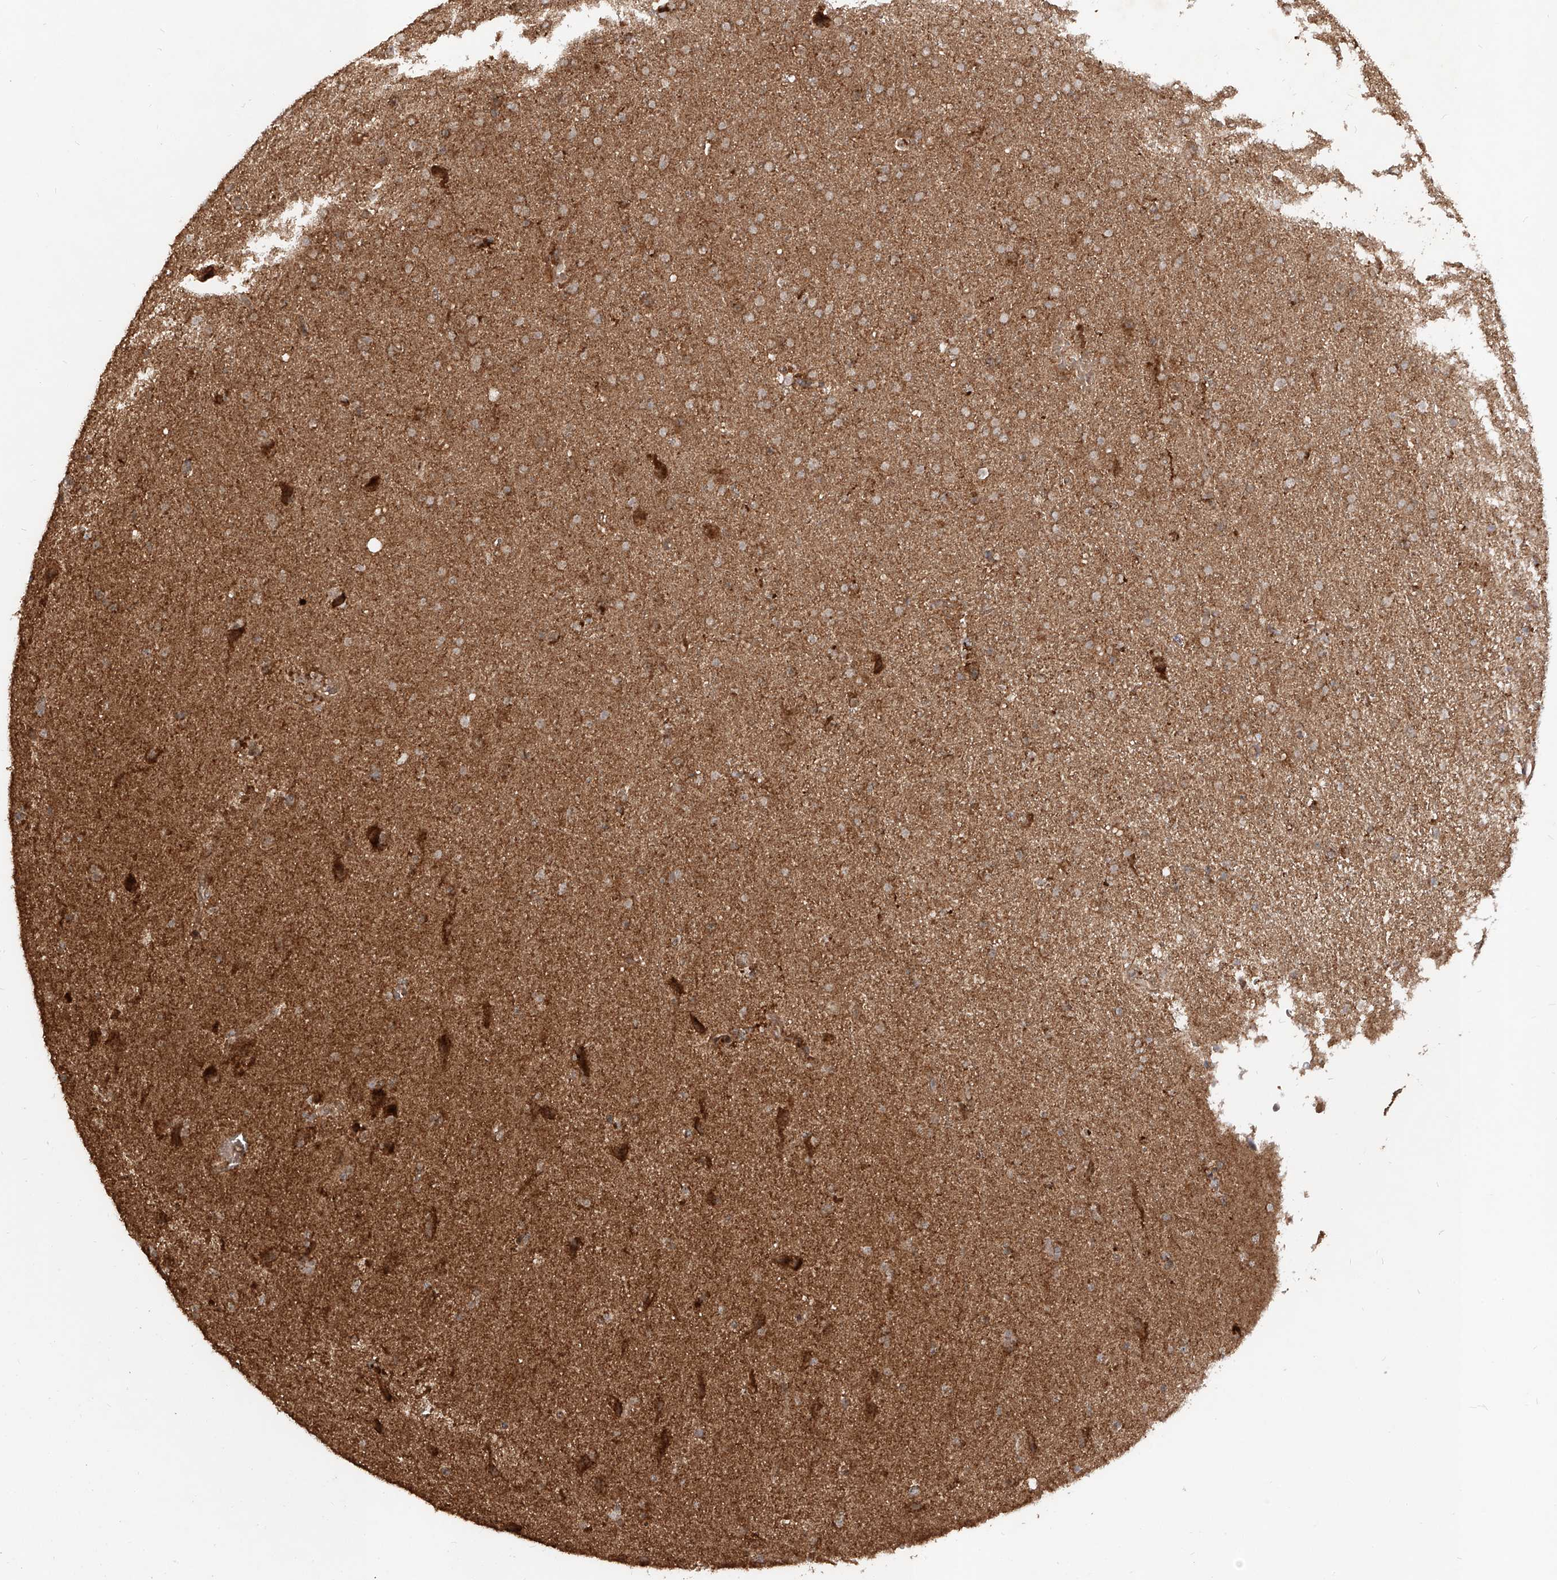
{"staining": {"intensity": "moderate", "quantity": ">75%", "location": "cytoplasmic/membranous"}, "tissue": "glioma", "cell_type": "Tumor cells", "image_type": "cancer", "snomed": [{"axis": "morphology", "description": "Glioma, malignant, High grade"}, {"axis": "topography", "description": "Brain"}], "caption": "Tumor cells show medium levels of moderate cytoplasmic/membranous positivity in approximately >75% of cells in malignant glioma (high-grade). The staining is performed using DAB brown chromogen to label protein expression. The nuclei are counter-stained blue using hematoxylin.", "gene": "AIM2", "patient": {"sex": "male", "age": 72}}